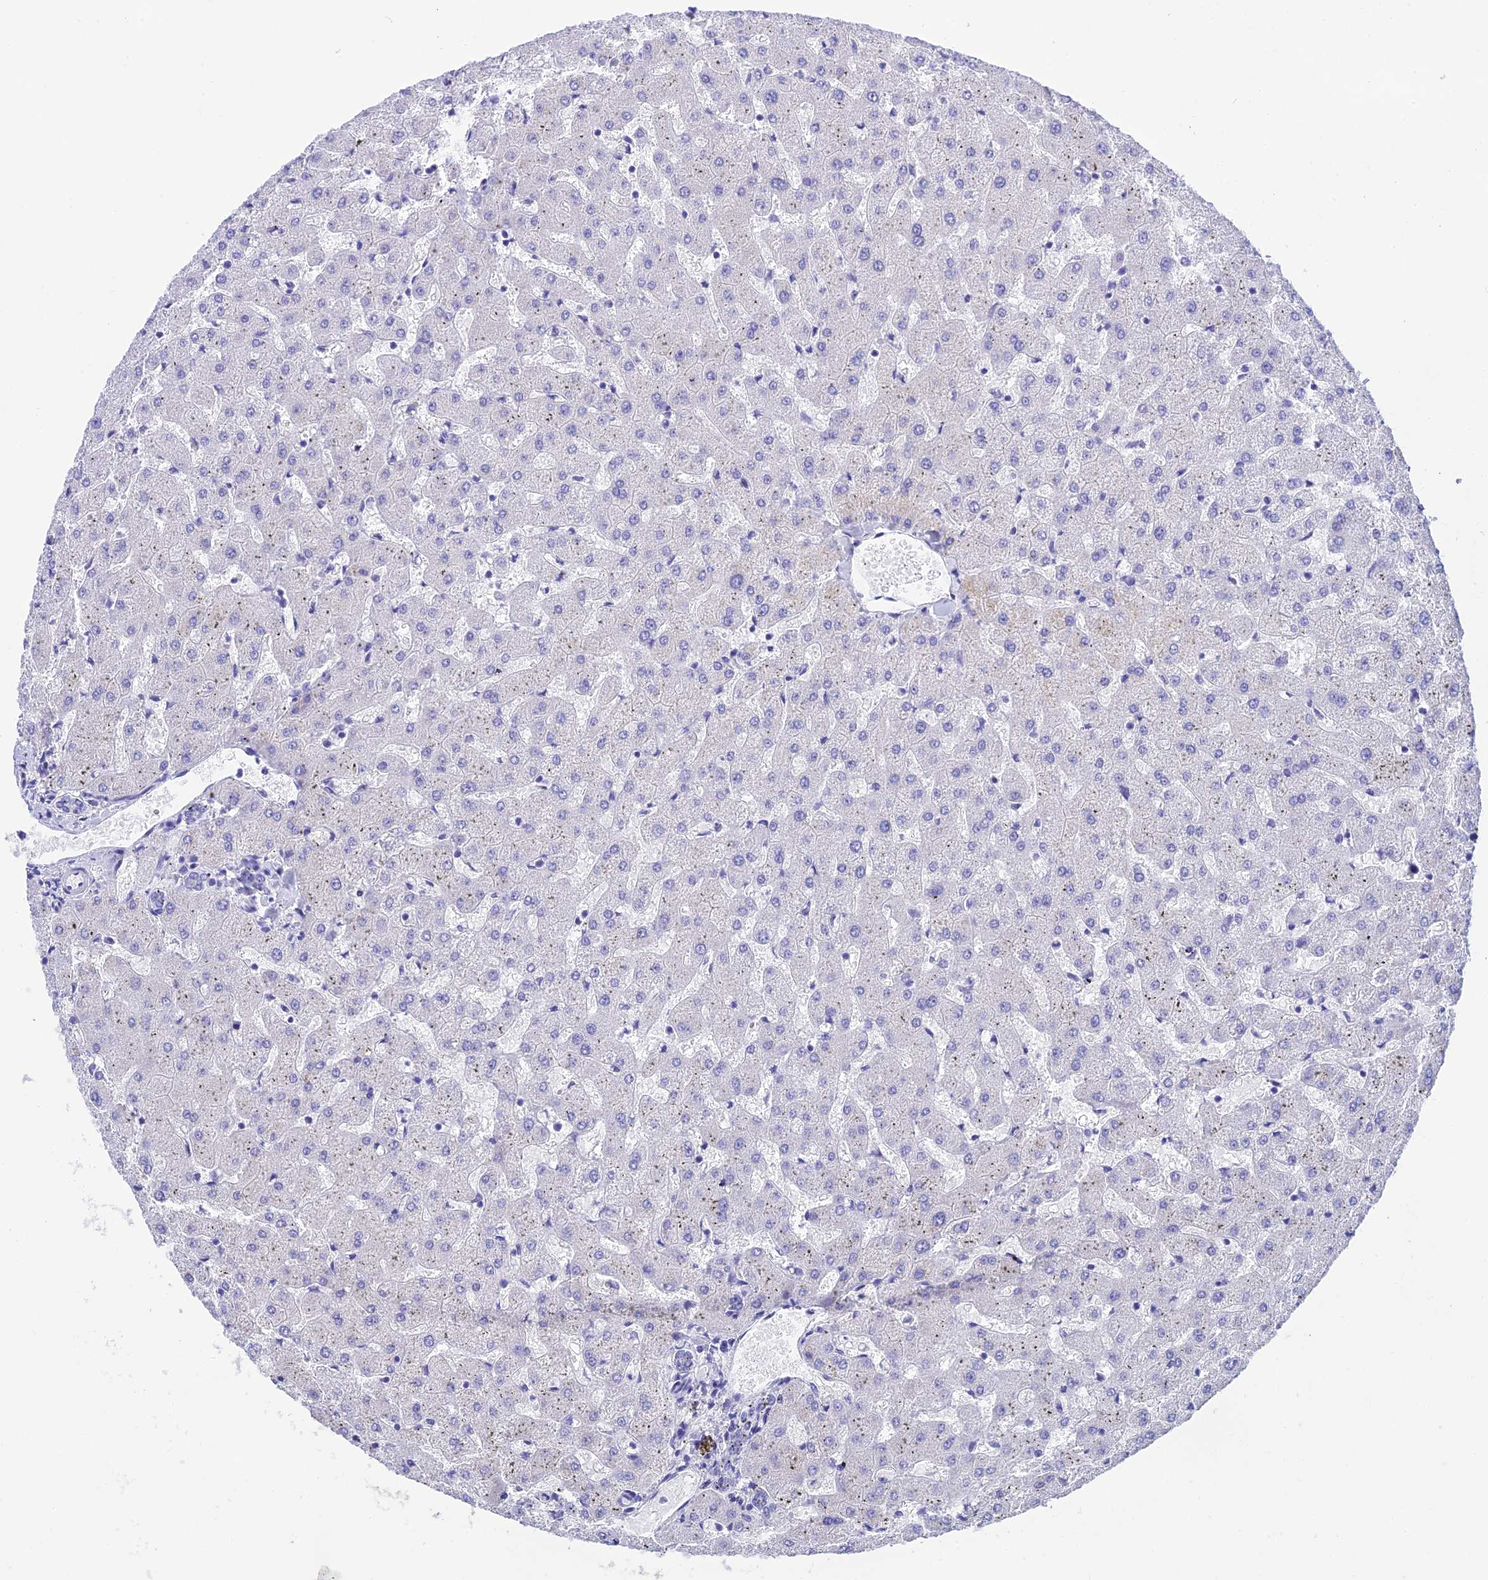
{"staining": {"intensity": "negative", "quantity": "none", "location": "none"}, "tissue": "liver", "cell_type": "Cholangiocytes", "image_type": "normal", "snomed": [{"axis": "morphology", "description": "Normal tissue, NOS"}, {"axis": "topography", "description": "Liver"}], "caption": "Immunohistochemical staining of normal human liver reveals no significant staining in cholangiocytes.", "gene": "KDELR3", "patient": {"sex": "female", "age": 63}}